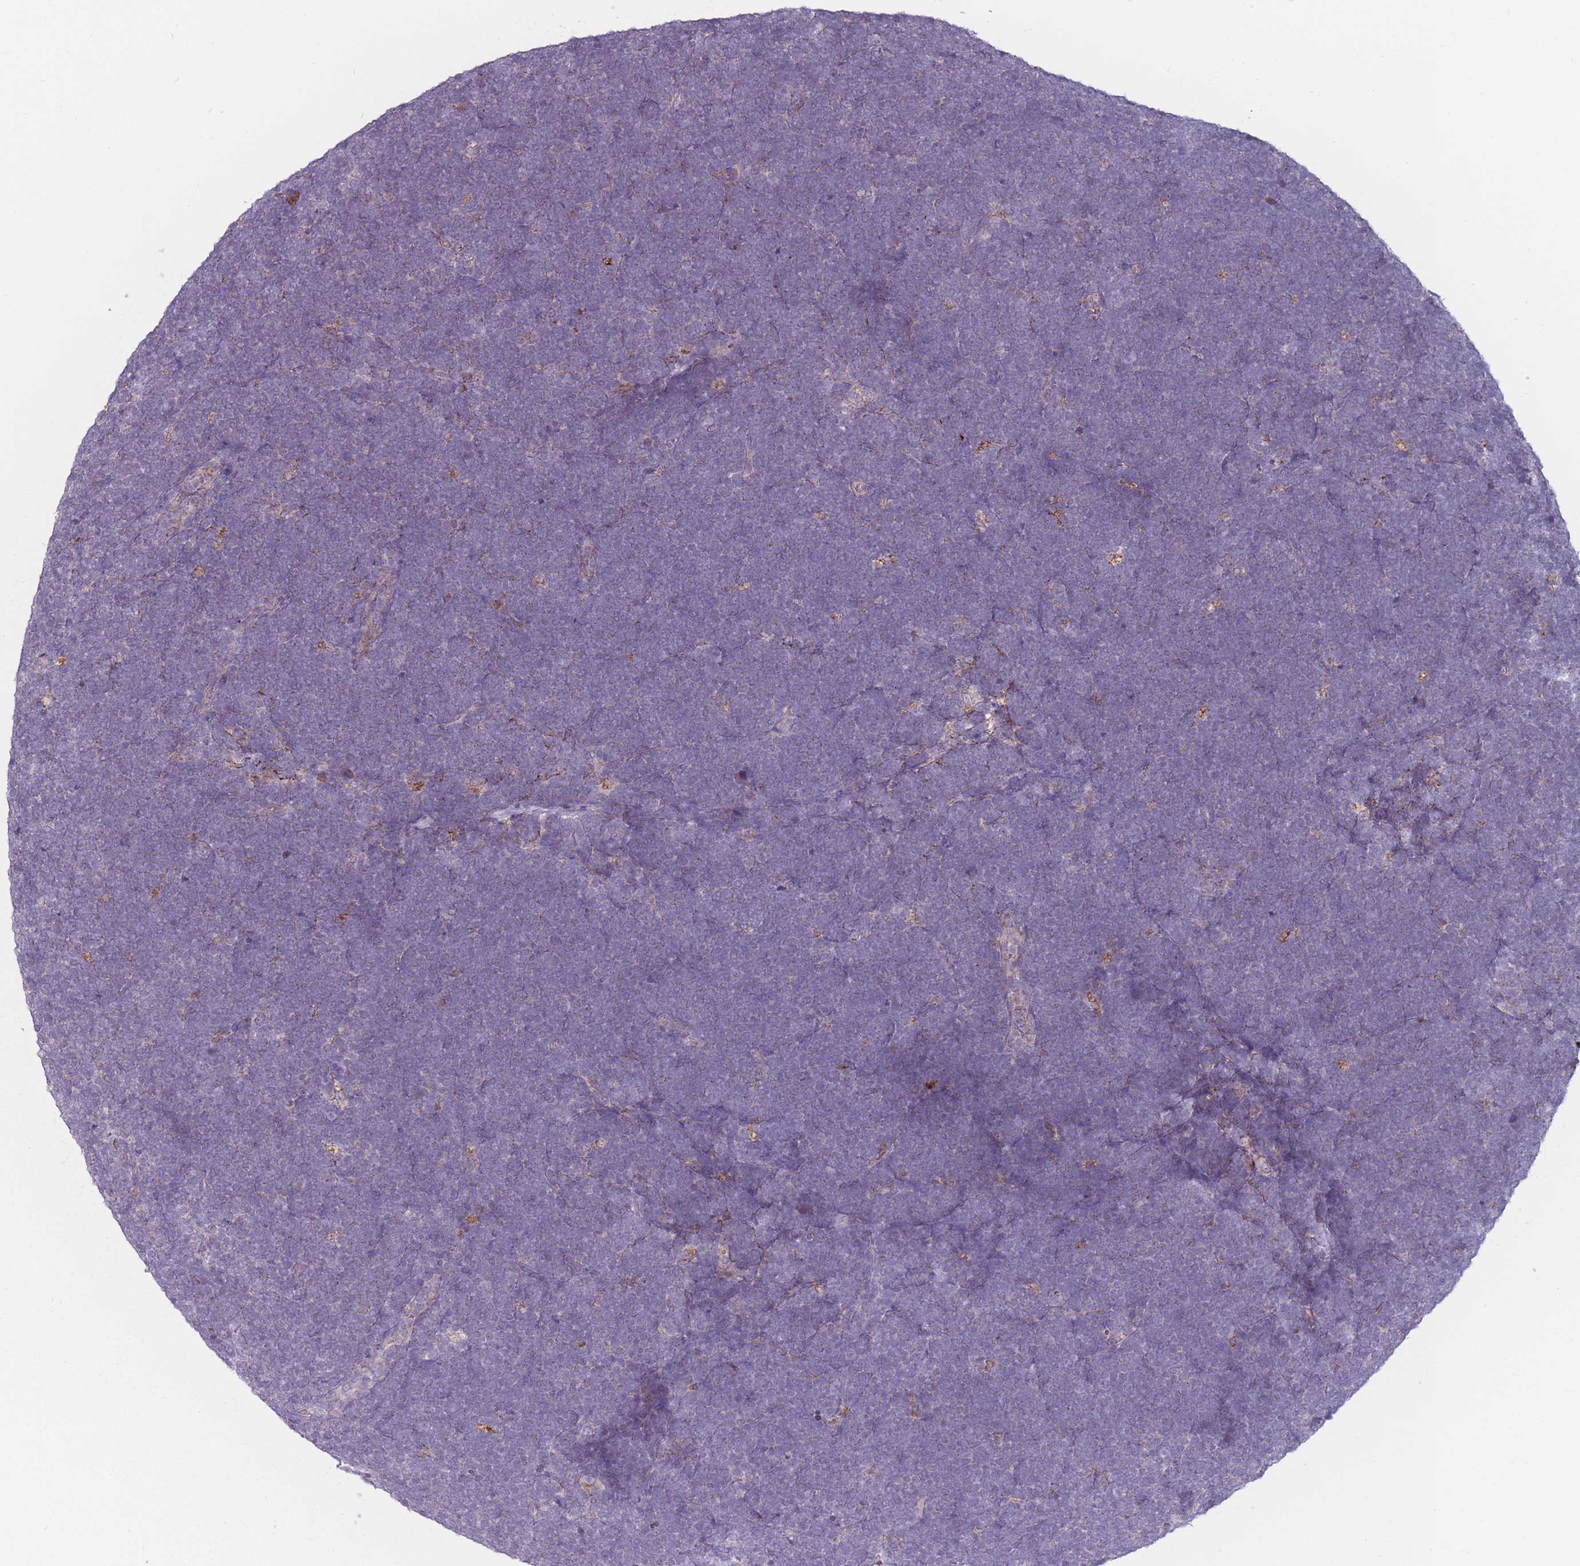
{"staining": {"intensity": "negative", "quantity": "none", "location": "none"}, "tissue": "lymphoma", "cell_type": "Tumor cells", "image_type": "cancer", "snomed": [{"axis": "morphology", "description": "Malignant lymphoma, non-Hodgkin's type, High grade"}, {"axis": "topography", "description": "Lymph node"}], "caption": "A high-resolution micrograph shows IHC staining of lymphoma, which reveals no significant expression in tumor cells. The staining was performed using DAB (3,3'-diaminobenzidine) to visualize the protein expression in brown, while the nuclei were stained in blue with hematoxylin (Magnification: 20x).", "gene": "PEX11B", "patient": {"sex": "male", "age": 13}}